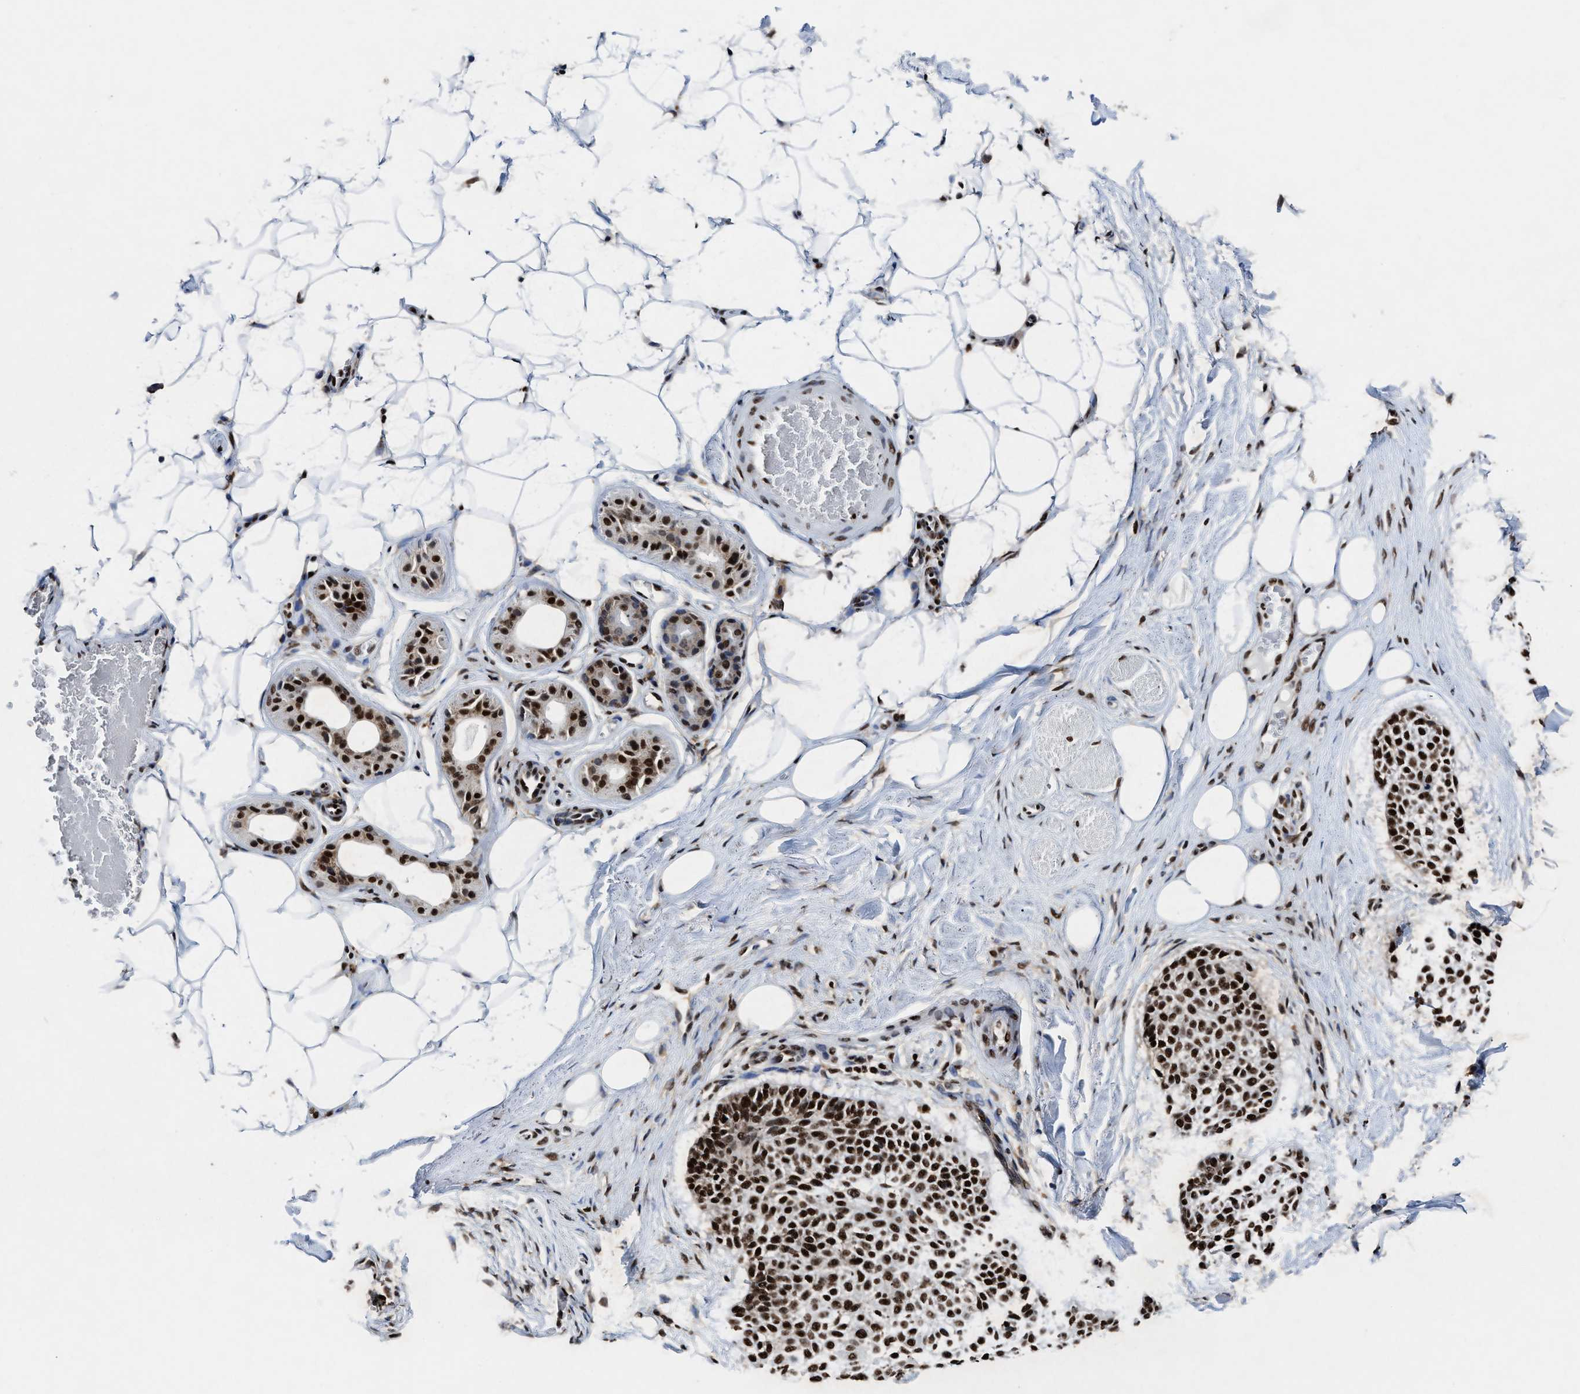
{"staining": {"intensity": "strong", "quantity": ">75%", "location": "nuclear"}, "tissue": "skin cancer", "cell_type": "Tumor cells", "image_type": "cancer", "snomed": [{"axis": "morphology", "description": "Normal tissue, NOS"}, {"axis": "morphology", "description": "Basal cell carcinoma"}, {"axis": "topography", "description": "Skin"}], "caption": "Protein positivity by immunohistochemistry (IHC) demonstrates strong nuclear positivity in approximately >75% of tumor cells in skin cancer.", "gene": "ALYREF", "patient": {"sex": "female", "age": 70}}